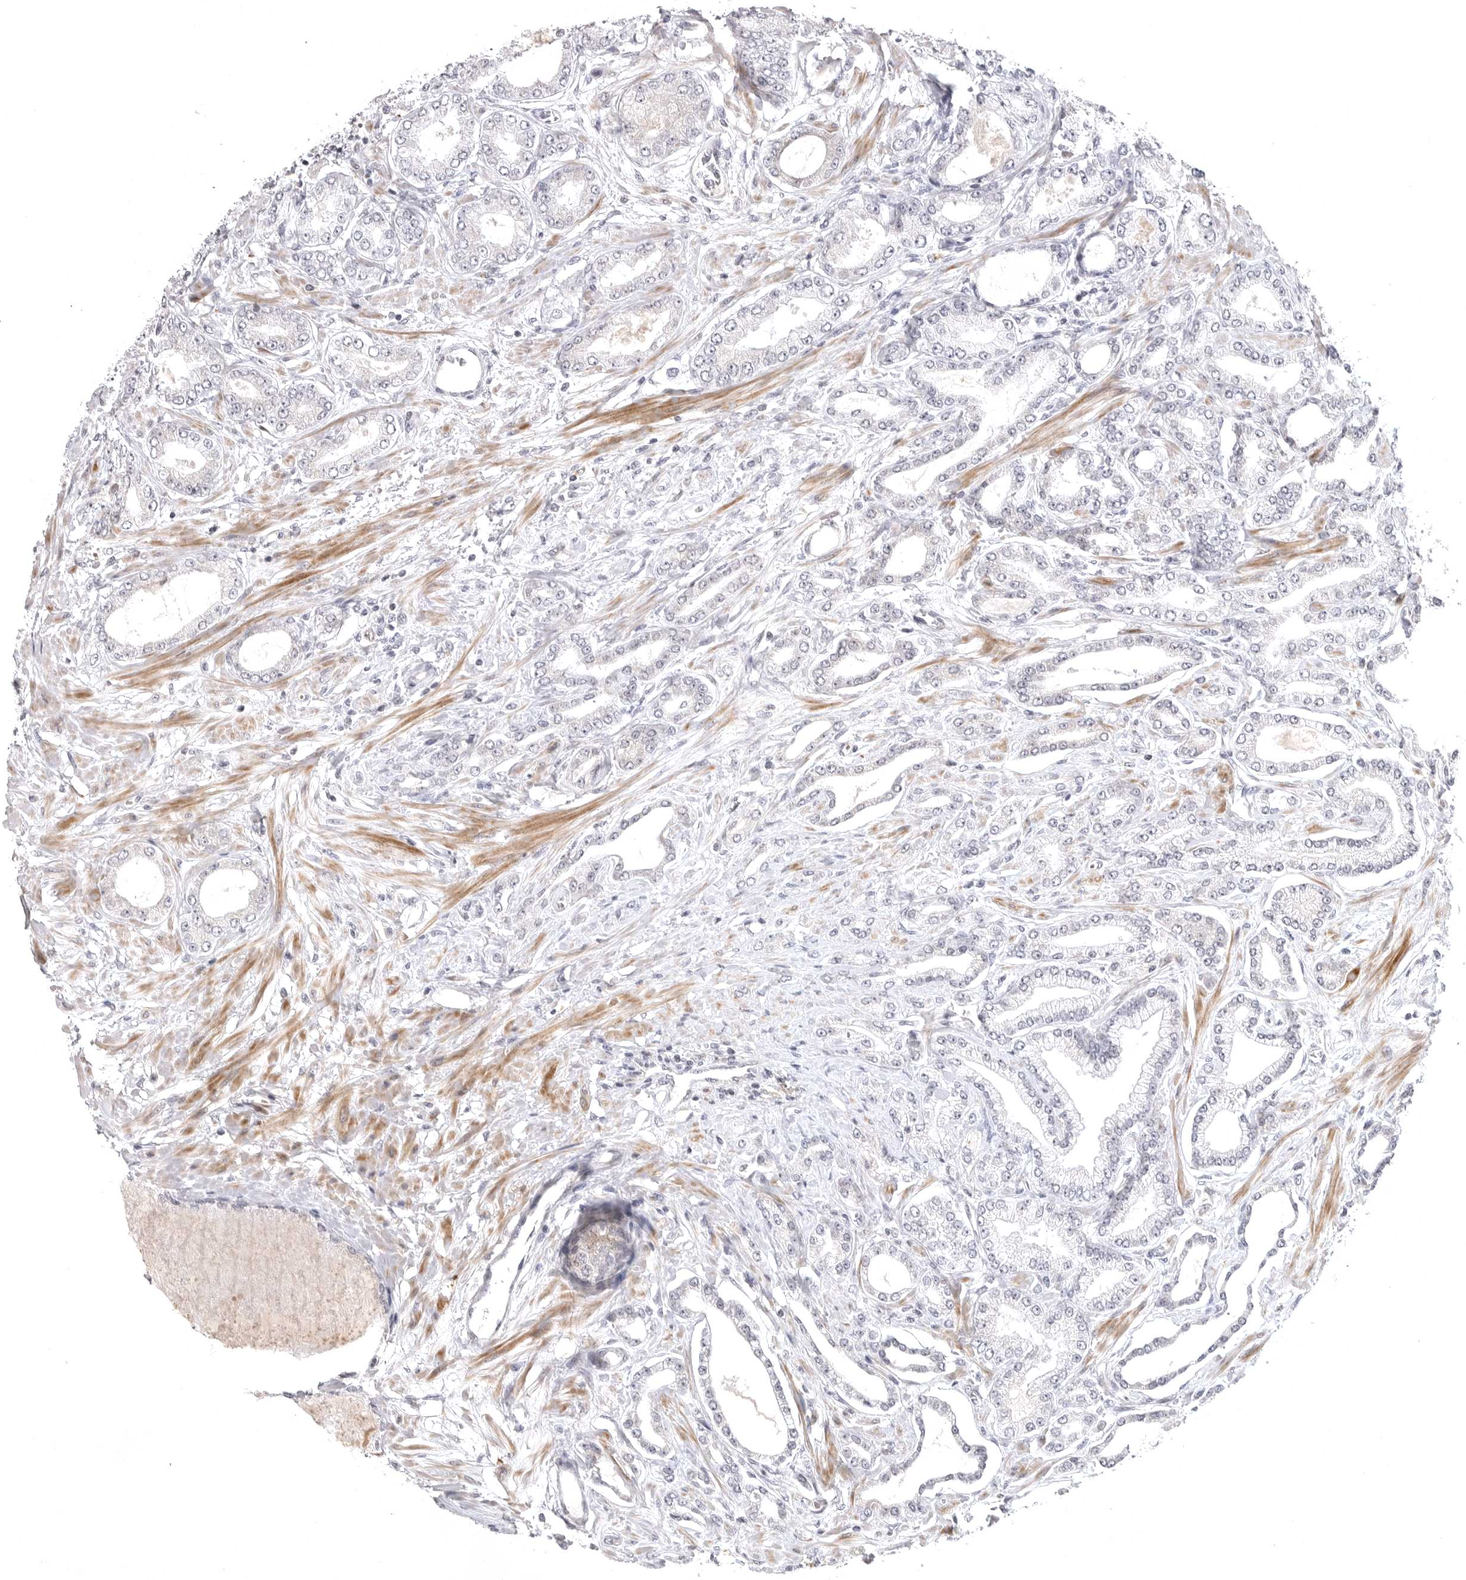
{"staining": {"intensity": "weak", "quantity": "<25%", "location": "cytoplasmic/membranous"}, "tissue": "prostate cancer", "cell_type": "Tumor cells", "image_type": "cancer", "snomed": [{"axis": "morphology", "description": "Adenocarcinoma, Low grade"}, {"axis": "topography", "description": "Prostate"}], "caption": "An immunohistochemistry (IHC) micrograph of low-grade adenocarcinoma (prostate) is shown. There is no staining in tumor cells of low-grade adenocarcinoma (prostate). (DAB IHC with hematoxylin counter stain).", "gene": "CD300LD", "patient": {"sex": "male", "age": 63}}